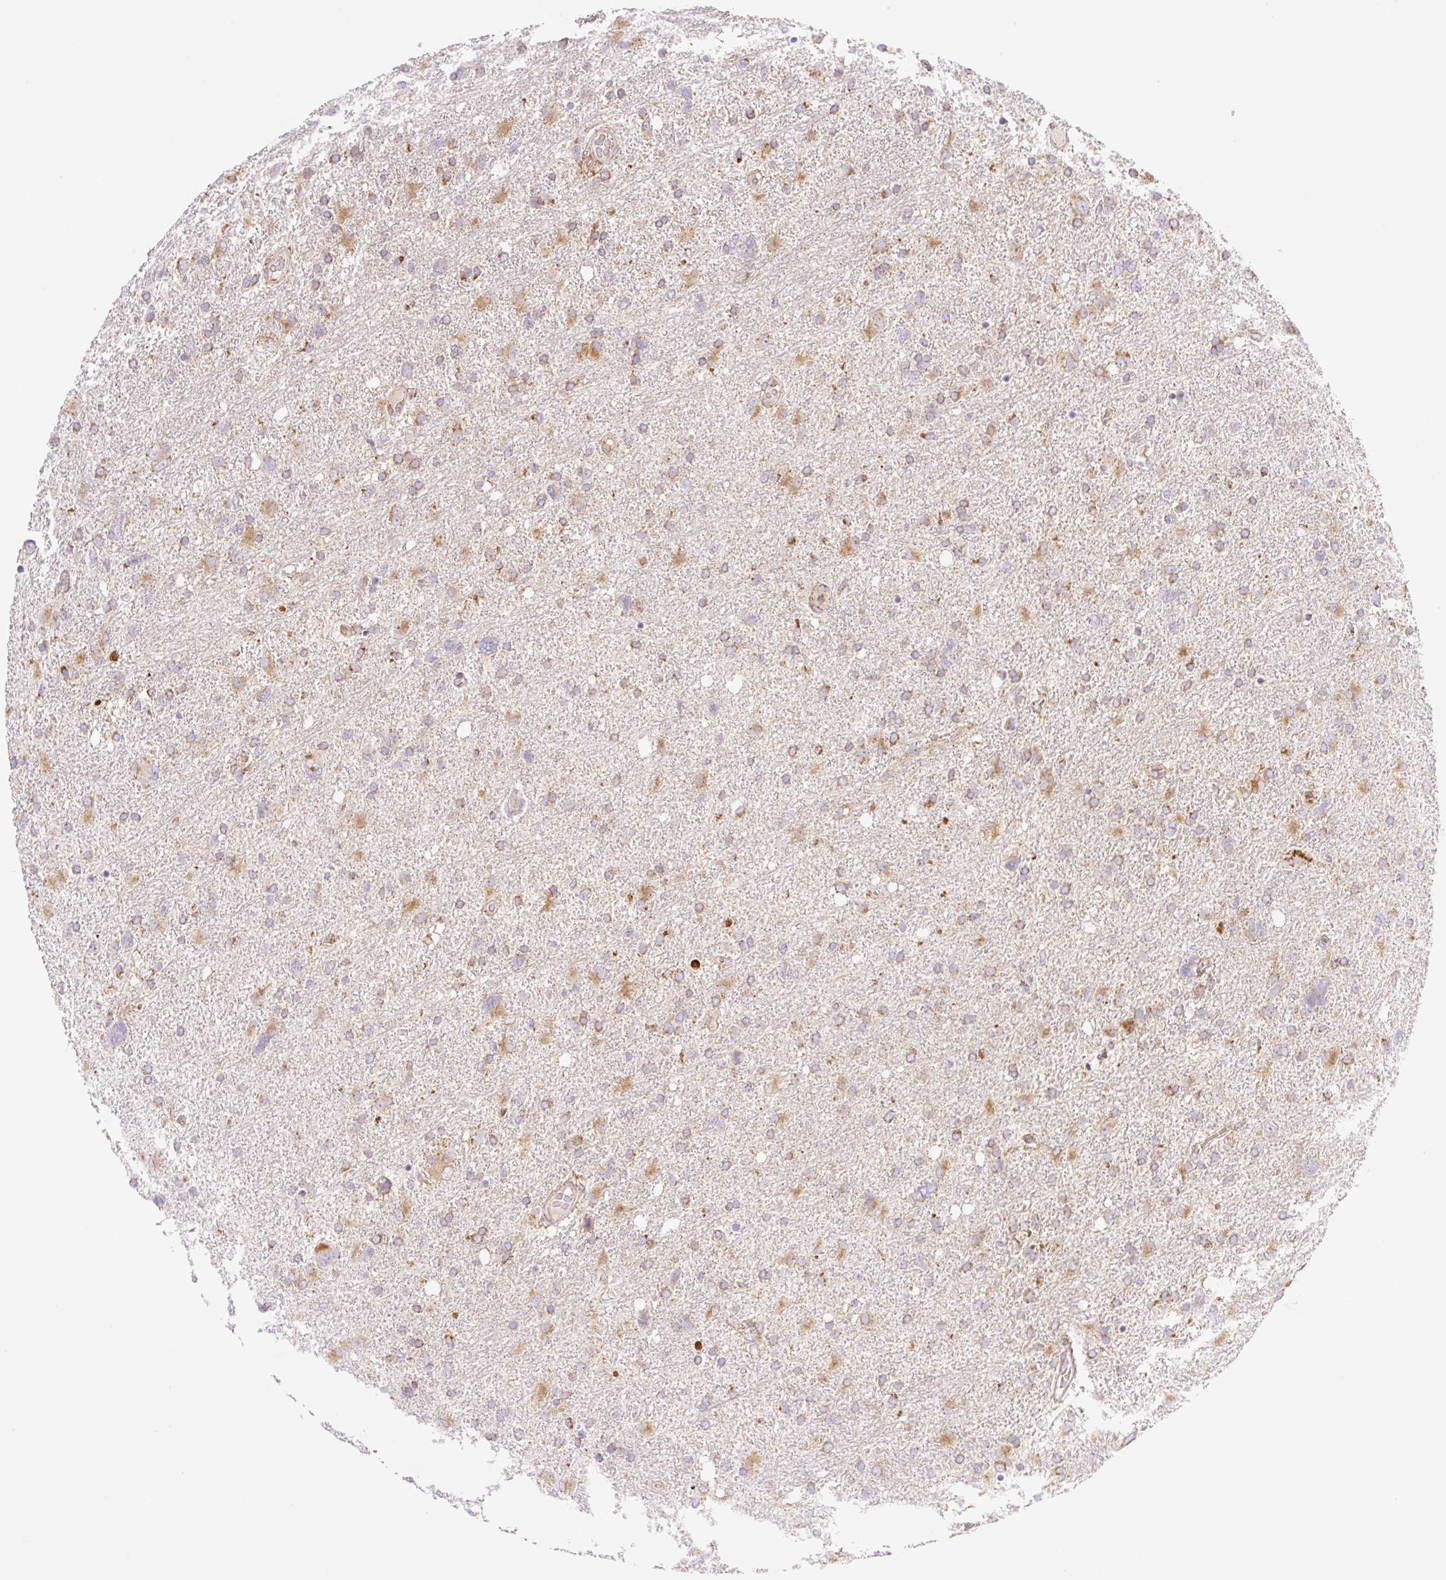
{"staining": {"intensity": "moderate", "quantity": "25%-75%", "location": "cytoplasmic/membranous"}, "tissue": "glioma", "cell_type": "Tumor cells", "image_type": "cancer", "snomed": [{"axis": "morphology", "description": "Glioma, malignant, High grade"}, {"axis": "topography", "description": "Brain"}], "caption": "A brown stain shows moderate cytoplasmic/membranous expression of a protein in malignant high-grade glioma tumor cells.", "gene": "GOSR2", "patient": {"sex": "male", "age": 61}}